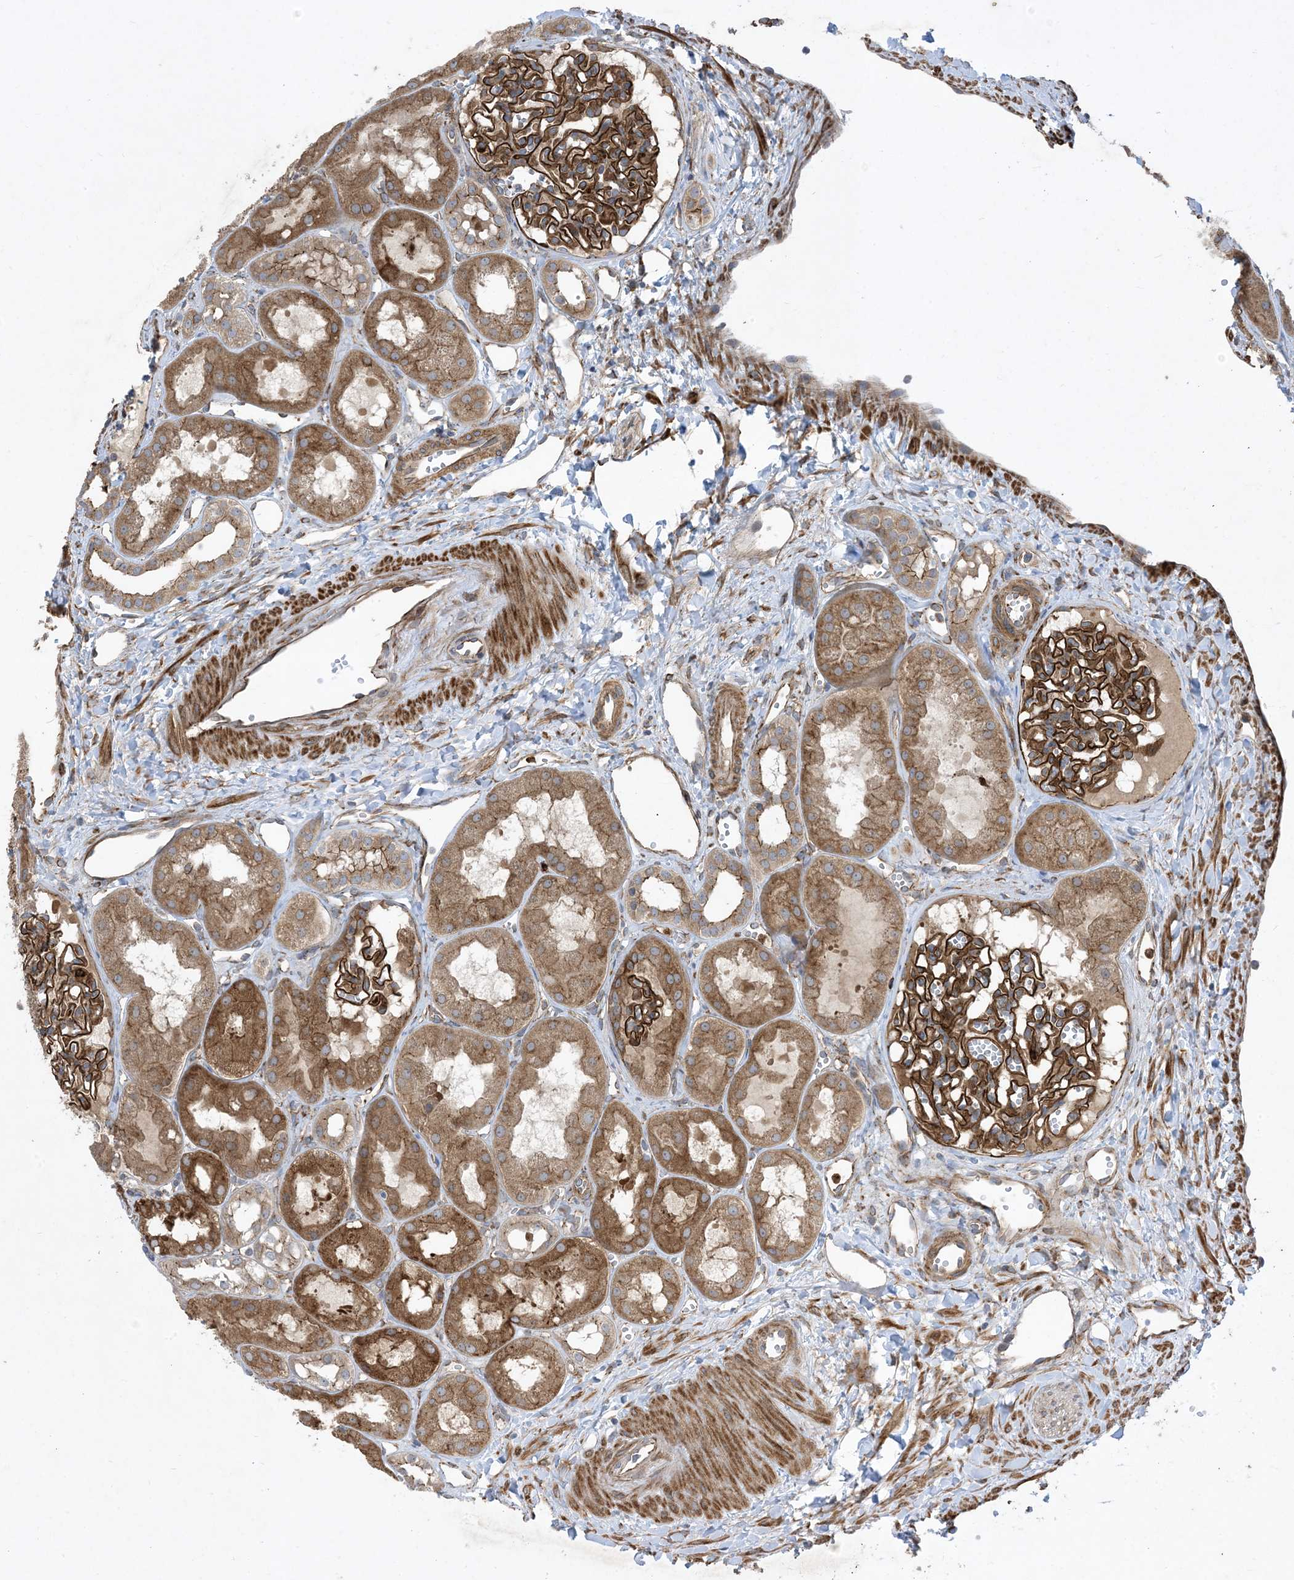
{"staining": {"intensity": "strong", "quantity": ">75%", "location": "cytoplasmic/membranous"}, "tissue": "kidney", "cell_type": "Cells in glomeruli", "image_type": "normal", "snomed": [{"axis": "morphology", "description": "Normal tissue, NOS"}, {"axis": "topography", "description": "Kidney"}], "caption": "Brown immunohistochemical staining in normal human kidney demonstrates strong cytoplasmic/membranous expression in approximately >75% of cells in glomeruli. (brown staining indicates protein expression, while blue staining denotes nuclei).", "gene": "OTOP1", "patient": {"sex": "male", "age": 16}}